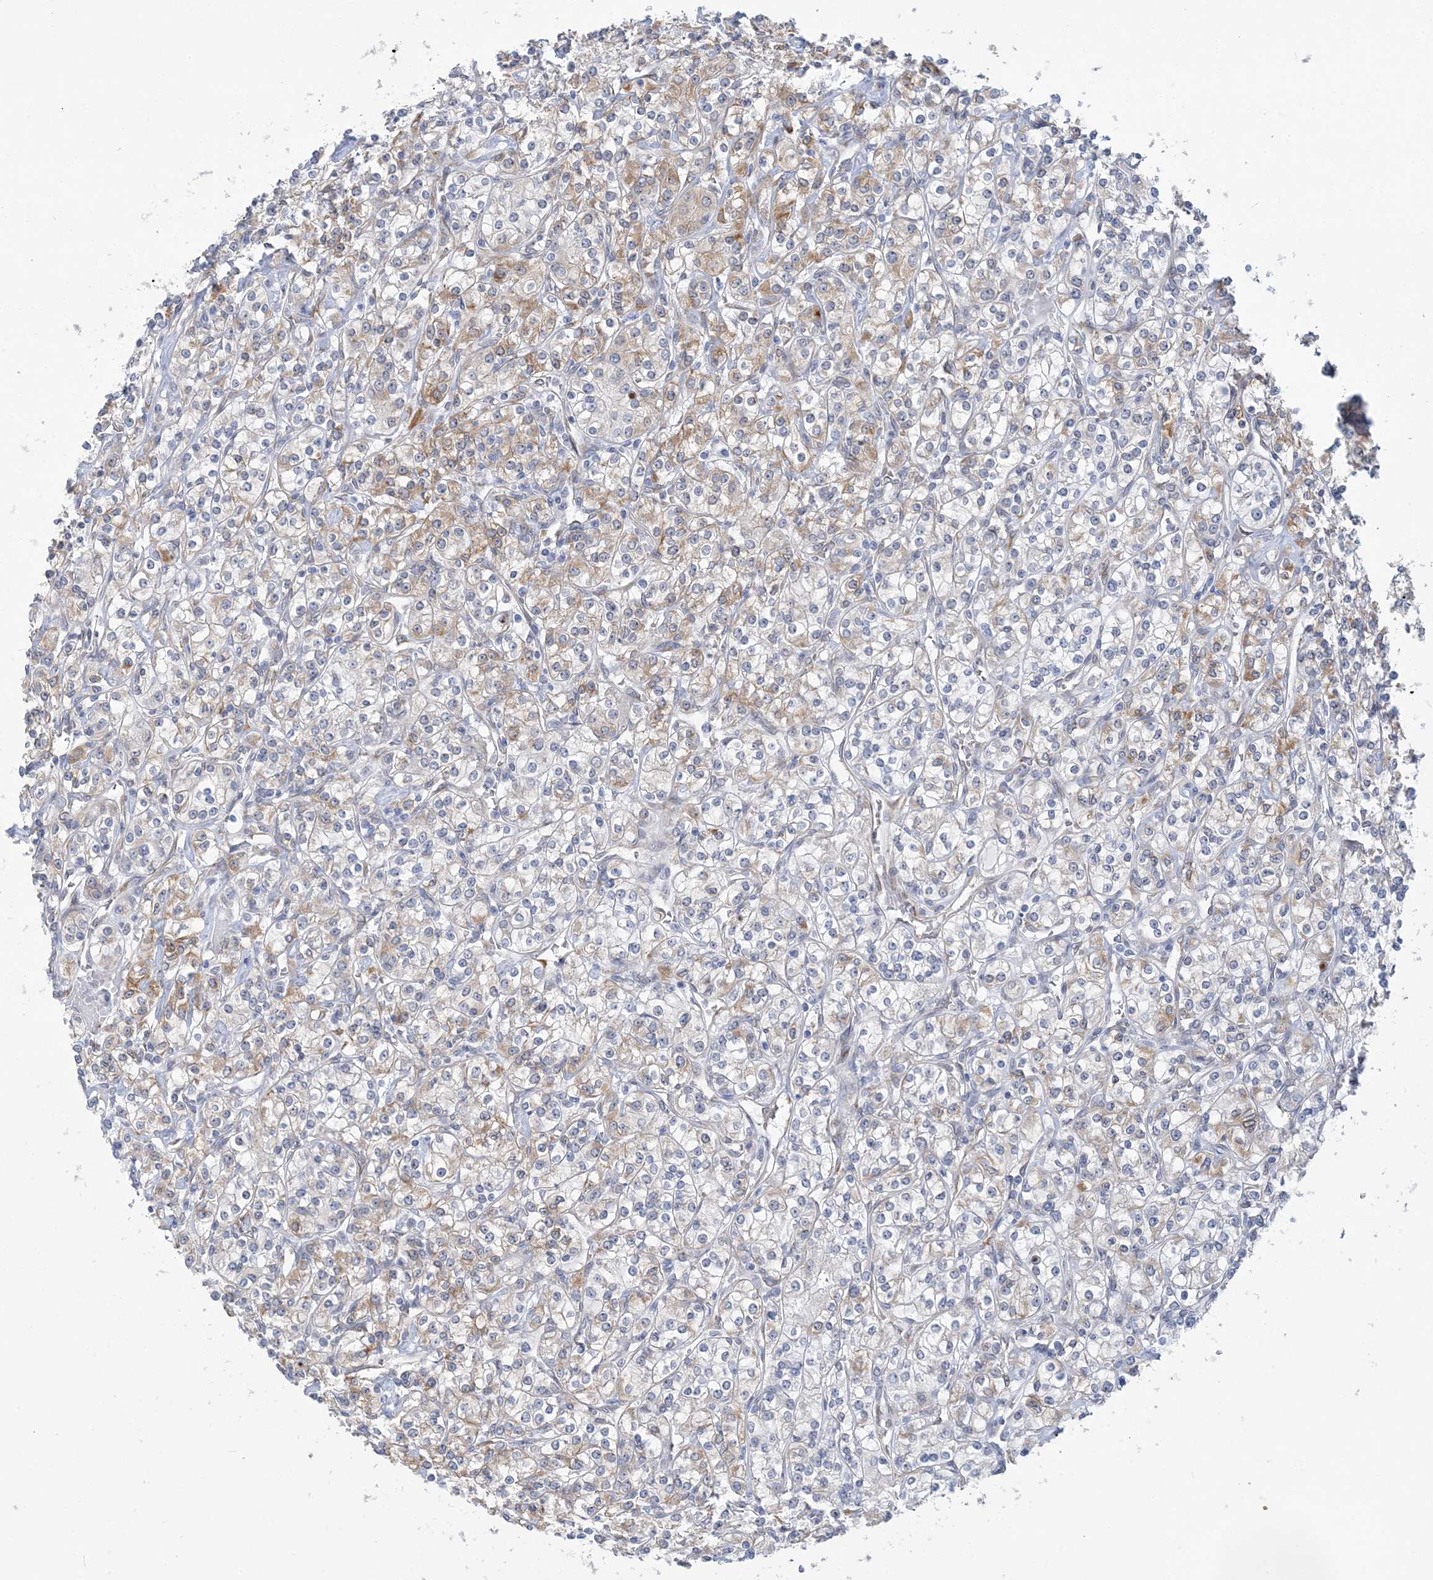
{"staining": {"intensity": "weak", "quantity": "25%-75%", "location": "cytoplasmic/membranous"}, "tissue": "renal cancer", "cell_type": "Tumor cells", "image_type": "cancer", "snomed": [{"axis": "morphology", "description": "Adenocarcinoma, NOS"}, {"axis": "topography", "description": "Kidney"}], "caption": "Human renal cancer (adenocarcinoma) stained with a brown dye demonstrates weak cytoplasmic/membranous positive expression in approximately 25%-75% of tumor cells.", "gene": "PLEKHG4B", "patient": {"sex": "male", "age": 77}}